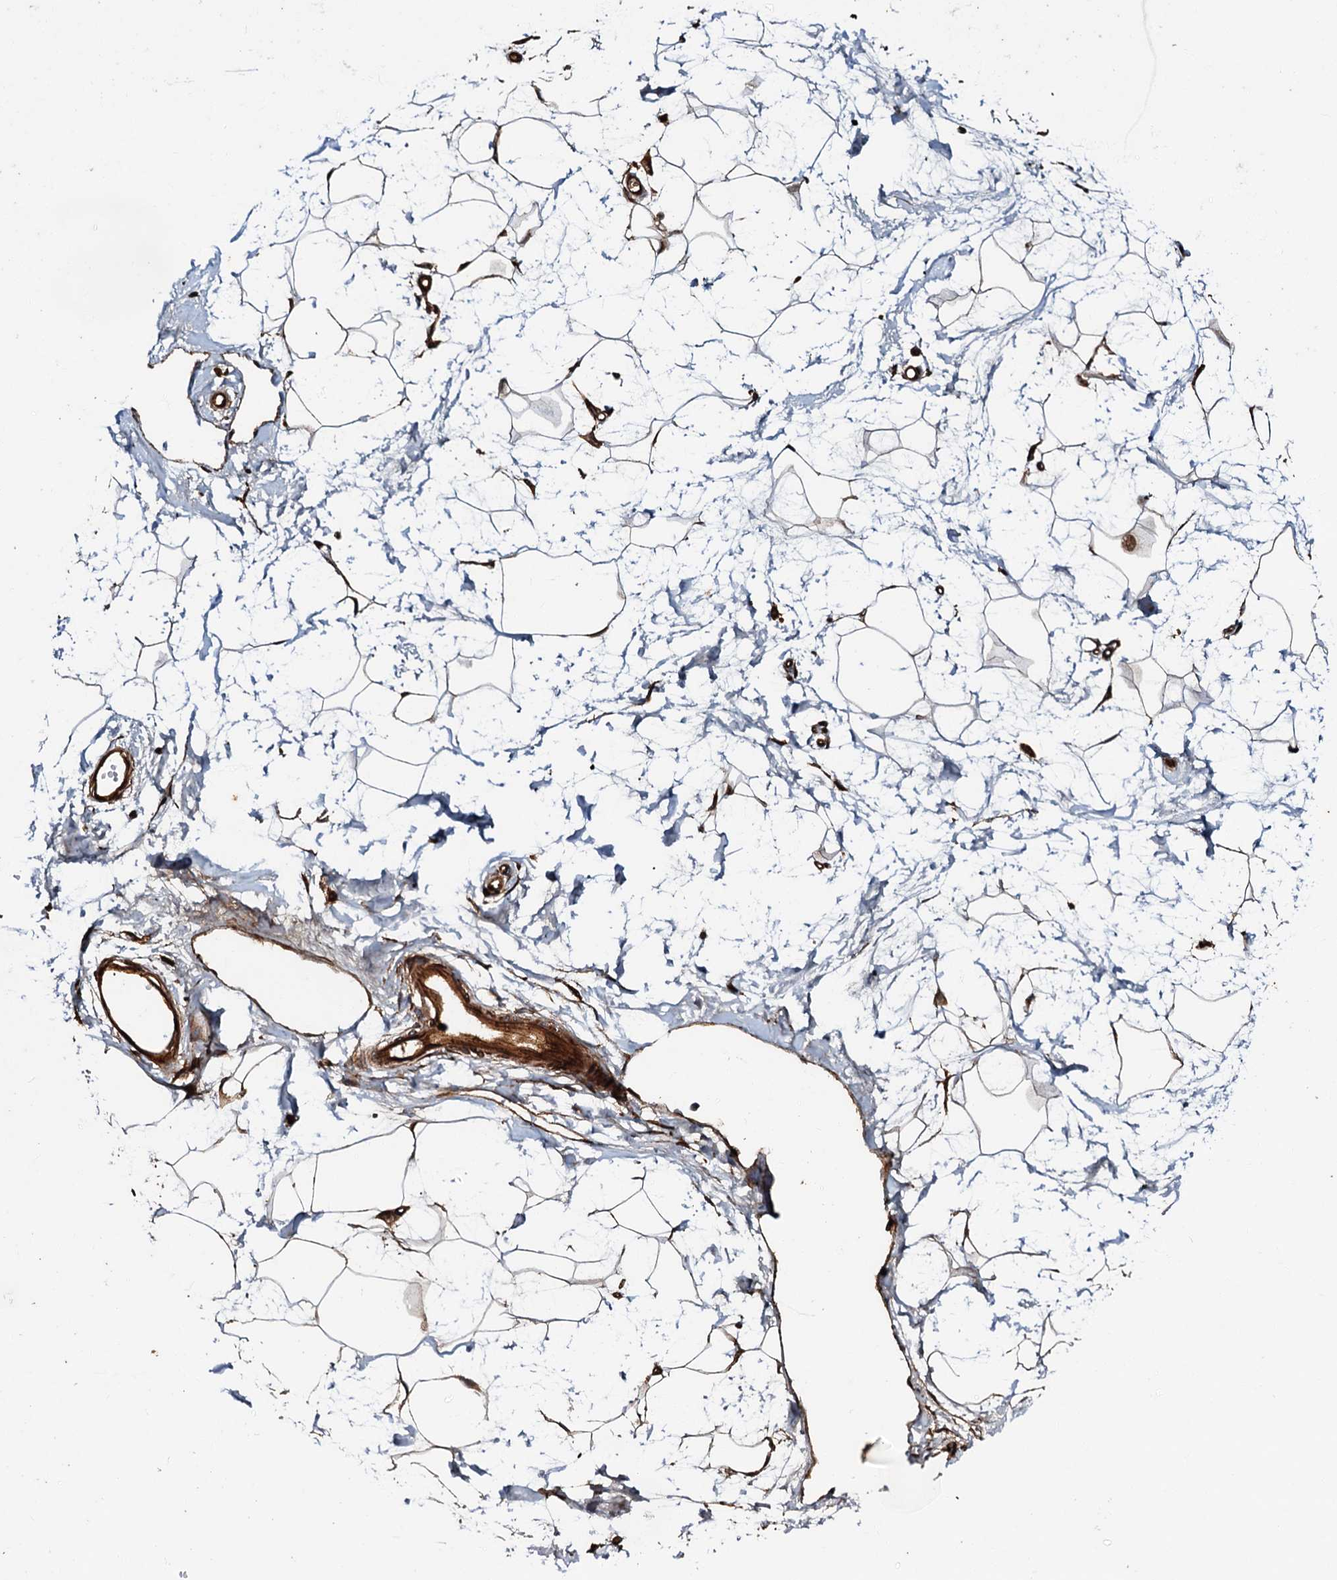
{"staining": {"intensity": "negative", "quantity": "none", "location": "none"}, "tissue": "breast", "cell_type": "Adipocytes", "image_type": "normal", "snomed": [{"axis": "morphology", "description": "Normal tissue, NOS"}, {"axis": "topography", "description": "Breast"}], "caption": "Micrograph shows no protein expression in adipocytes of benign breast.", "gene": "BLOC1S6", "patient": {"sex": "female", "age": 45}}